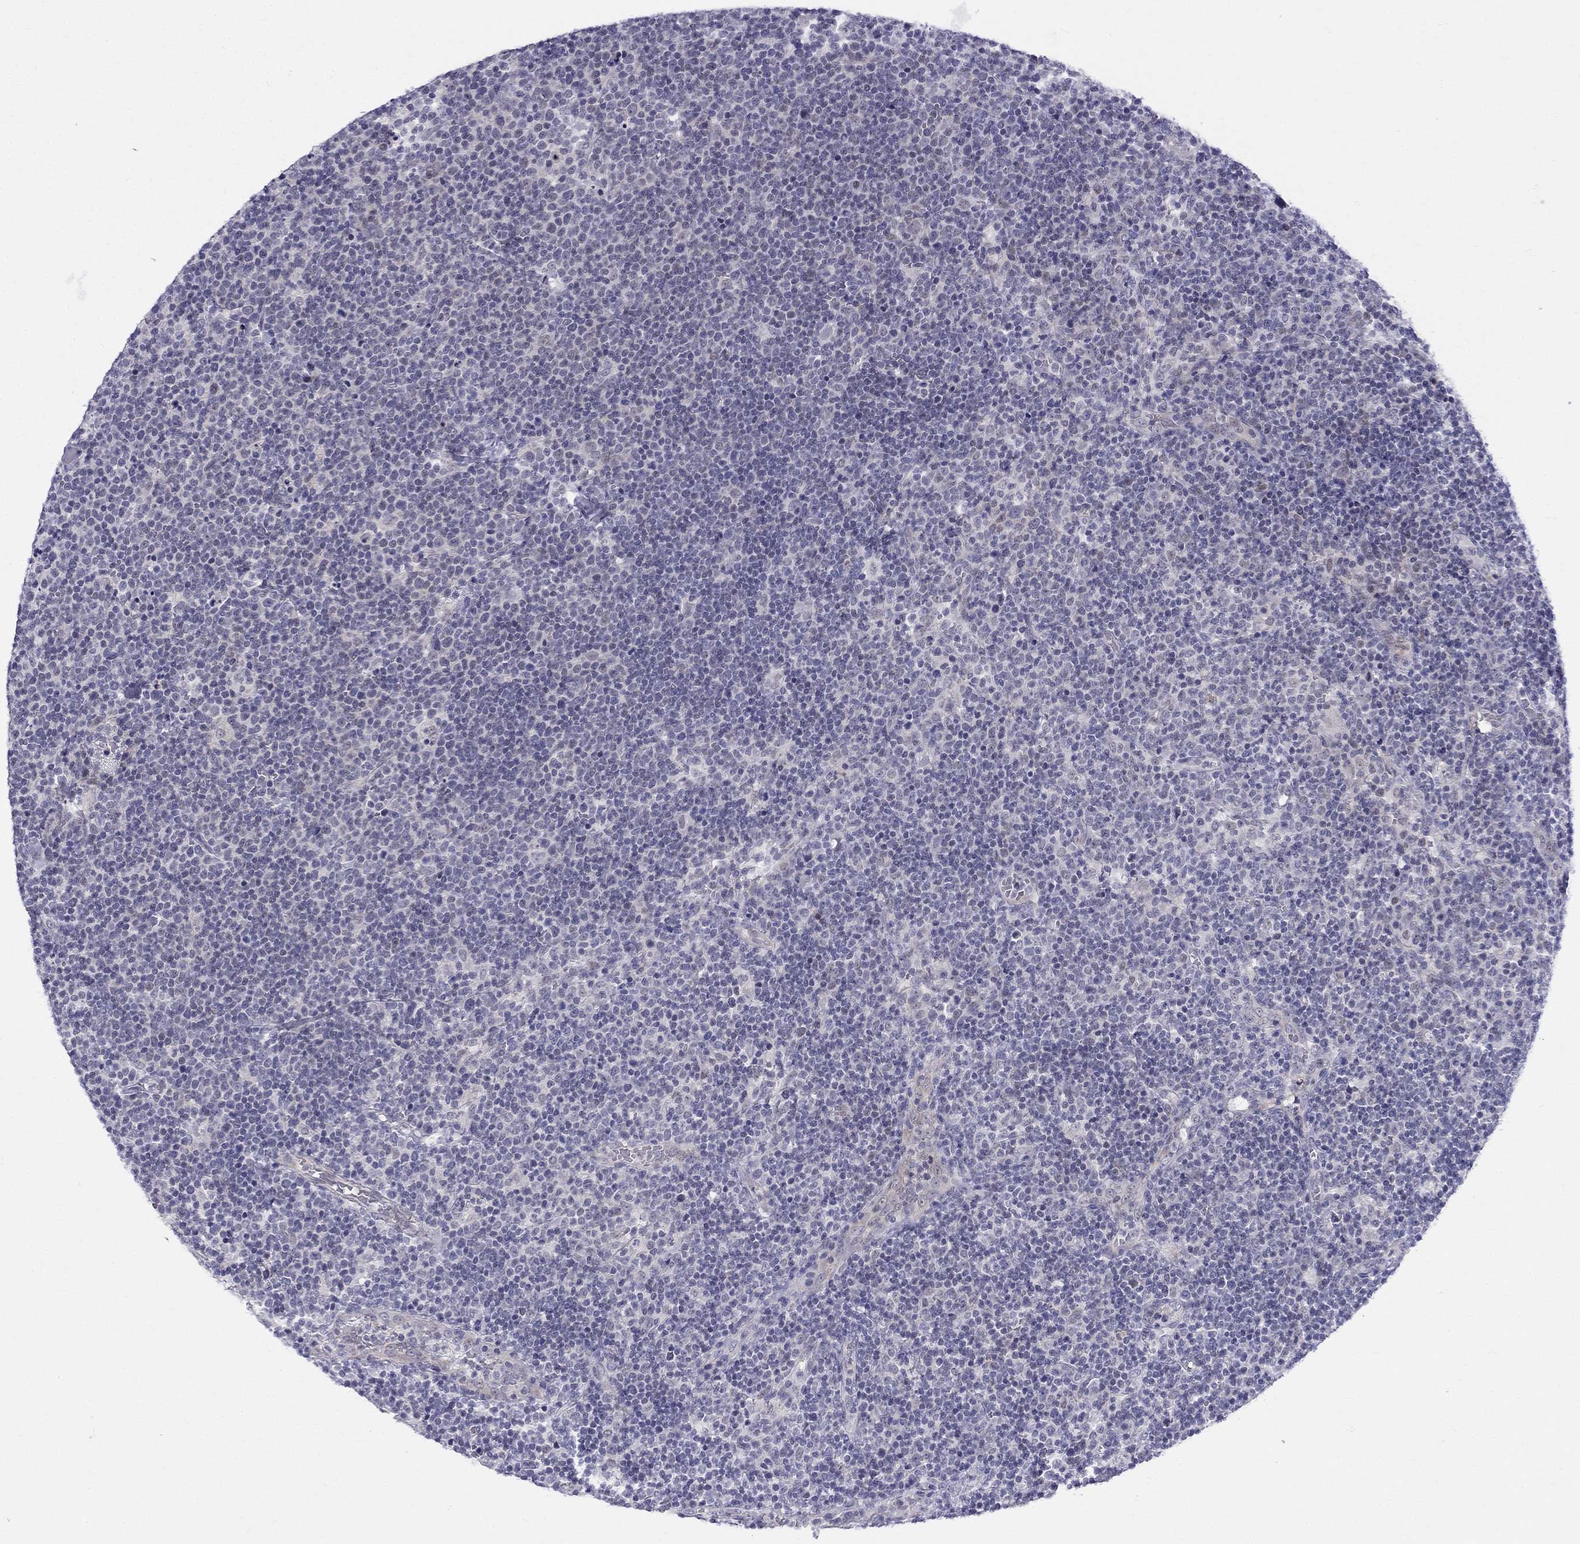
{"staining": {"intensity": "negative", "quantity": "none", "location": "none"}, "tissue": "lymphoma", "cell_type": "Tumor cells", "image_type": "cancer", "snomed": [{"axis": "morphology", "description": "Malignant lymphoma, non-Hodgkin's type, High grade"}, {"axis": "topography", "description": "Lymph node"}], "caption": "Immunohistochemical staining of human malignant lymphoma, non-Hodgkin's type (high-grade) exhibits no significant staining in tumor cells. (Brightfield microscopy of DAB immunohistochemistry (IHC) at high magnification).", "gene": "BAG5", "patient": {"sex": "male", "age": 61}}